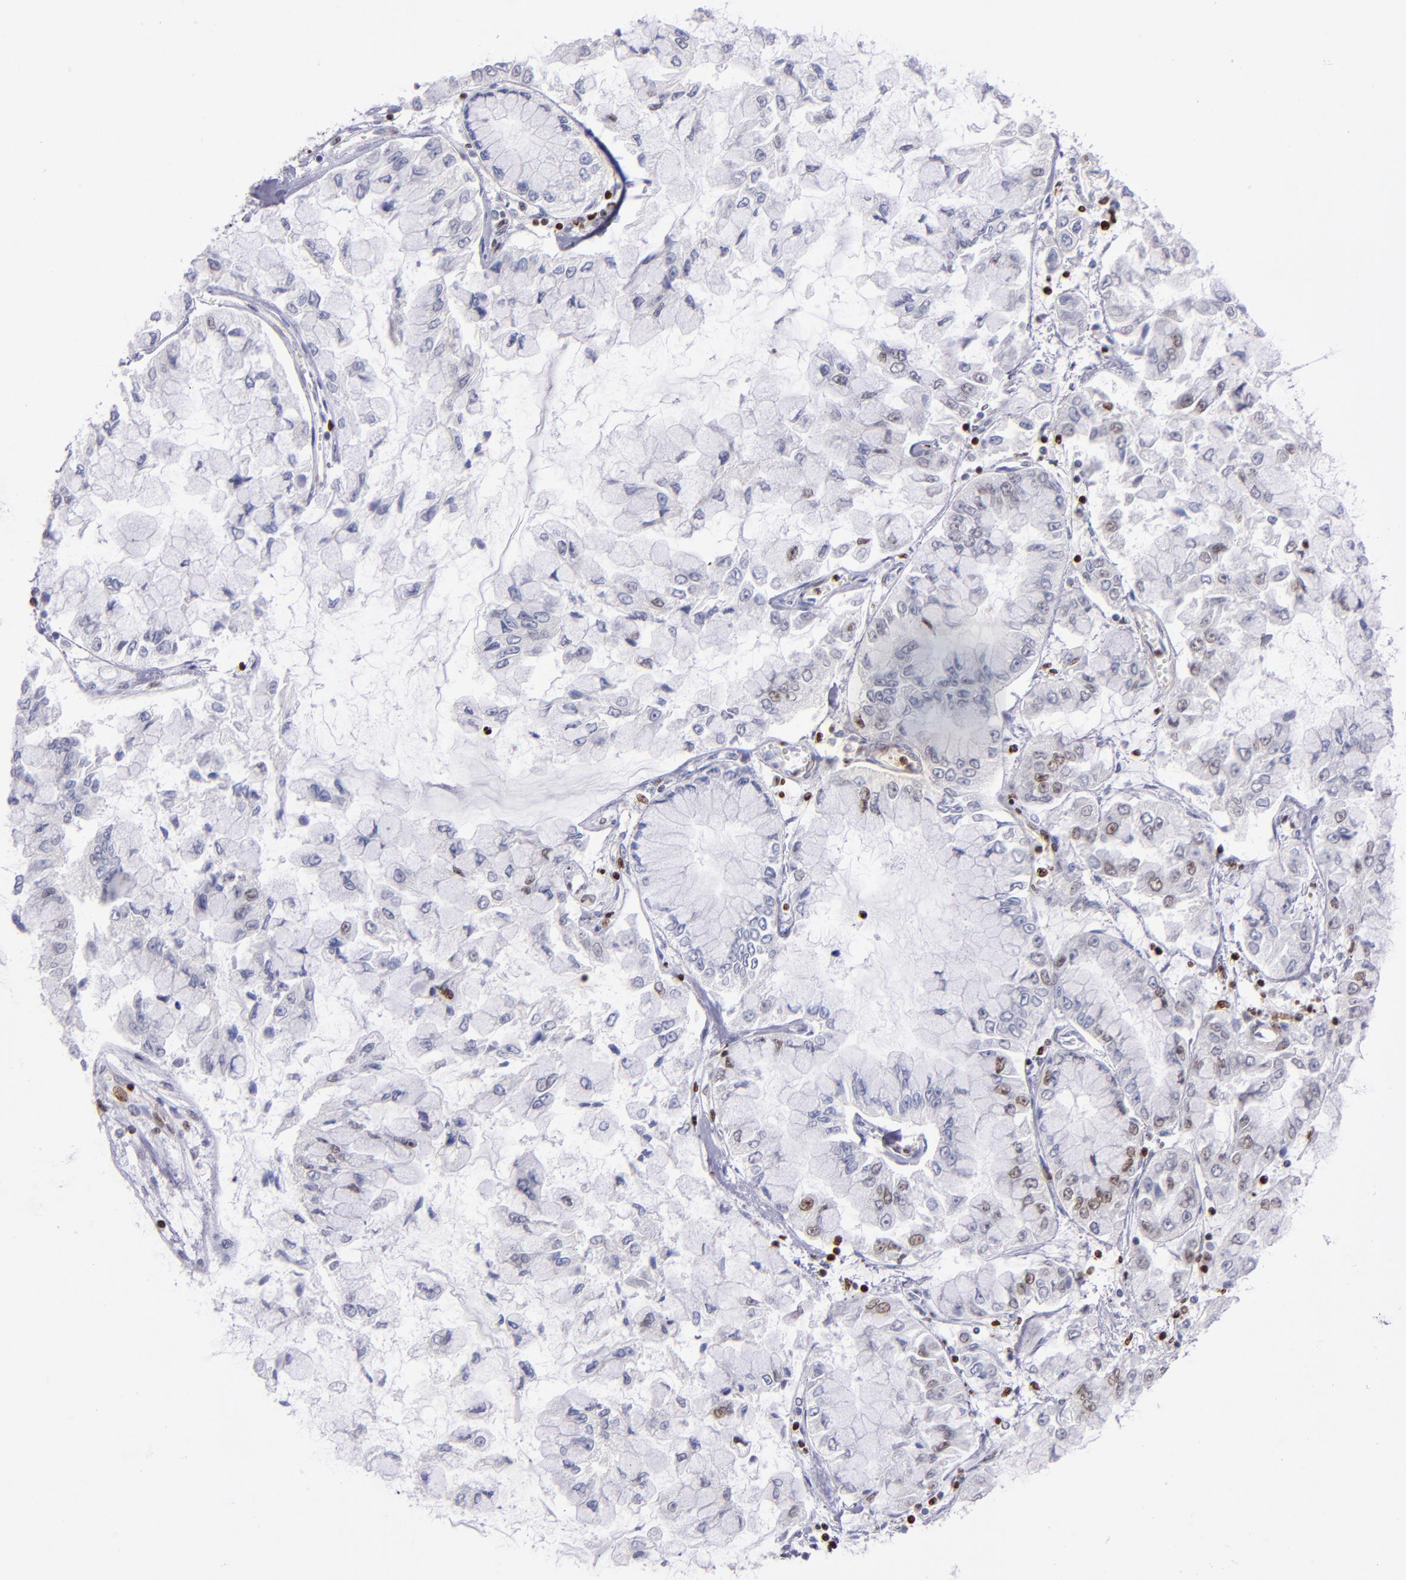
{"staining": {"intensity": "weak", "quantity": "<25%", "location": "nuclear"}, "tissue": "liver cancer", "cell_type": "Tumor cells", "image_type": "cancer", "snomed": [{"axis": "morphology", "description": "Cholangiocarcinoma"}, {"axis": "topography", "description": "Liver"}], "caption": "Liver cancer (cholangiocarcinoma) was stained to show a protein in brown. There is no significant positivity in tumor cells.", "gene": "CDKL5", "patient": {"sex": "female", "age": 79}}